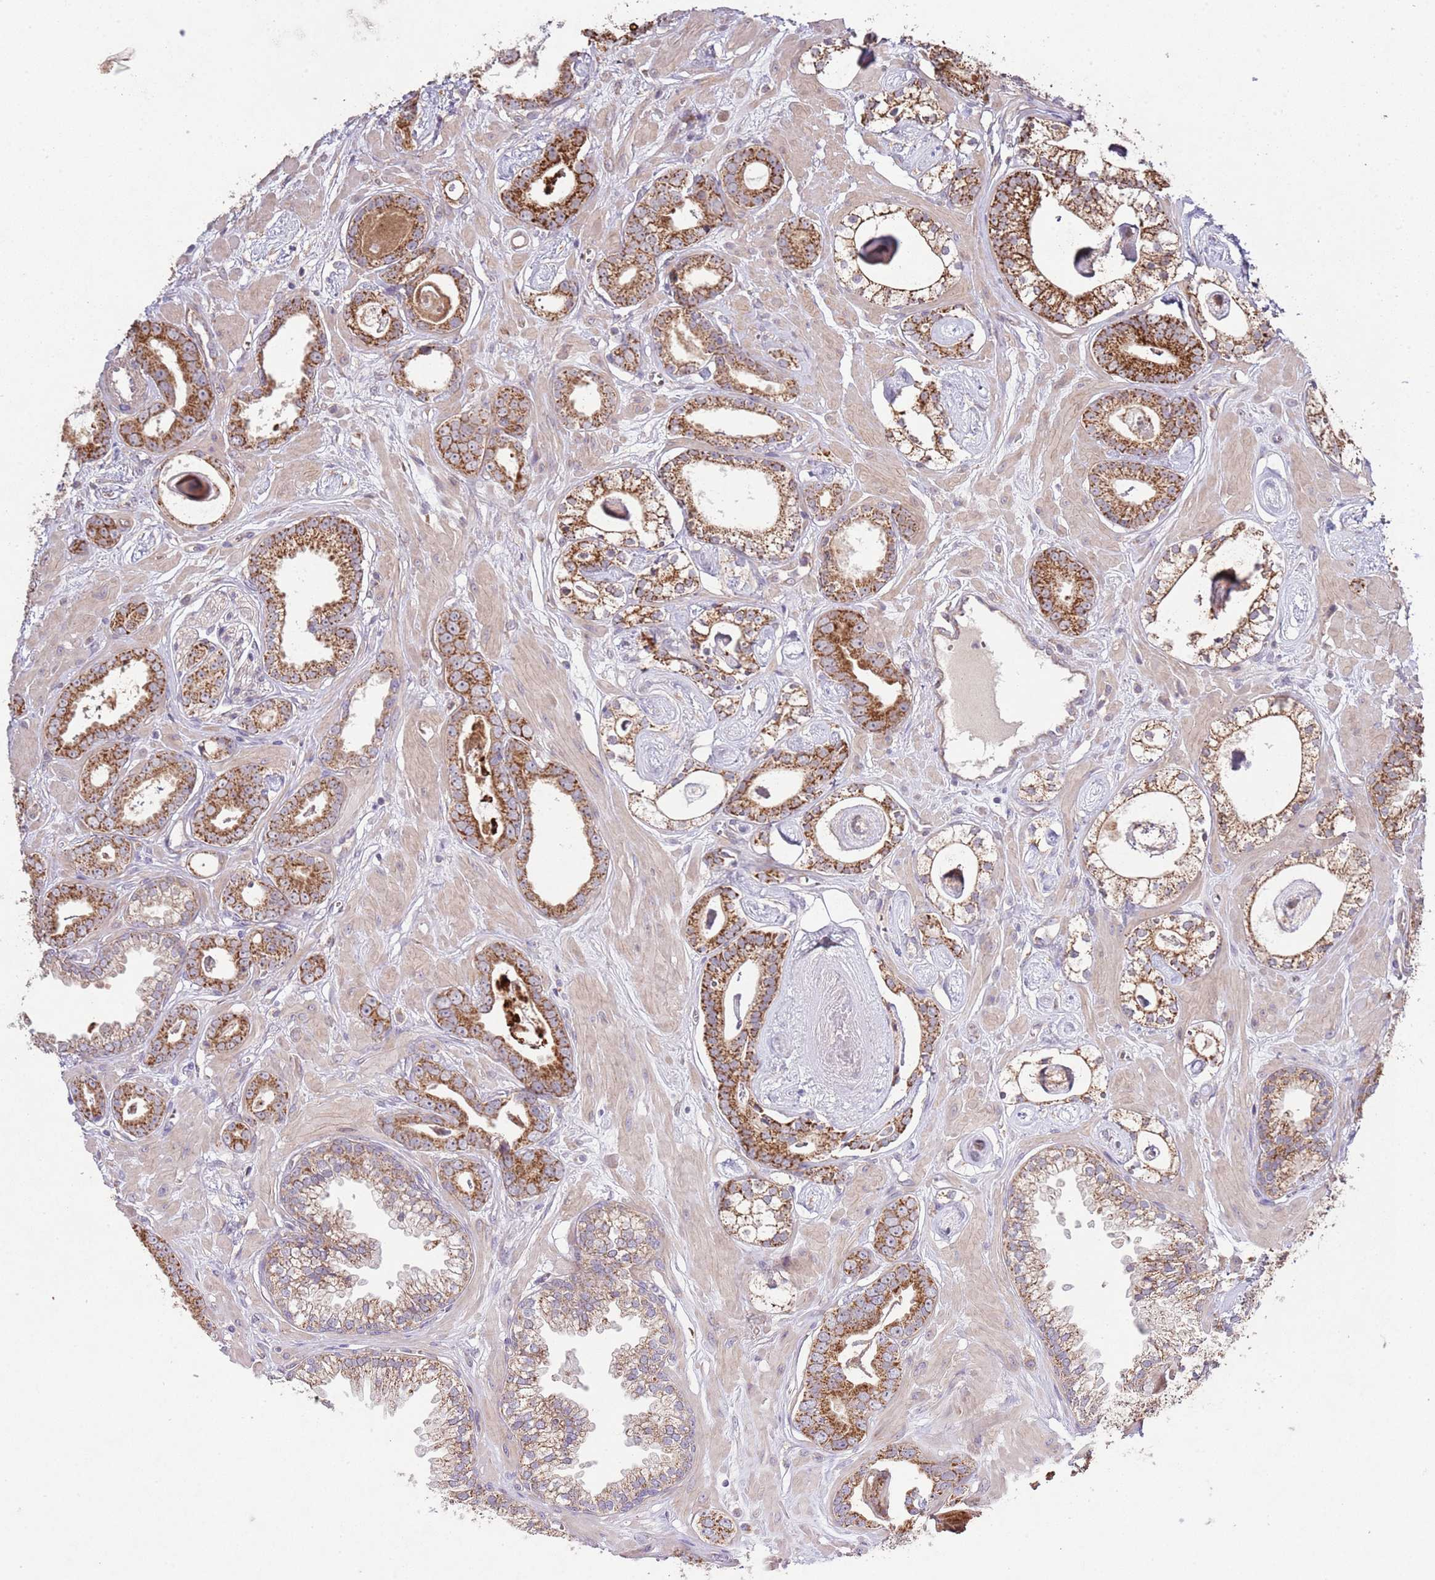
{"staining": {"intensity": "strong", "quantity": ">75%", "location": "cytoplasmic/membranous"}, "tissue": "prostate cancer", "cell_type": "Tumor cells", "image_type": "cancer", "snomed": [{"axis": "morphology", "description": "Adenocarcinoma, Low grade"}, {"axis": "topography", "description": "Prostate"}], "caption": "High-magnification brightfield microscopy of prostate low-grade adenocarcinoma stained with DAB (brown) and counterstained with hematoxylin (blue). tumor cells exhibit strong cytoplasmic/membranous positivity is appreciated in about>75% of cells. (DAB IHC, brown staining for protein, blue staining for nuclei).", "gene": "IVD", "patient": {"sex": "male", "age": 60}}